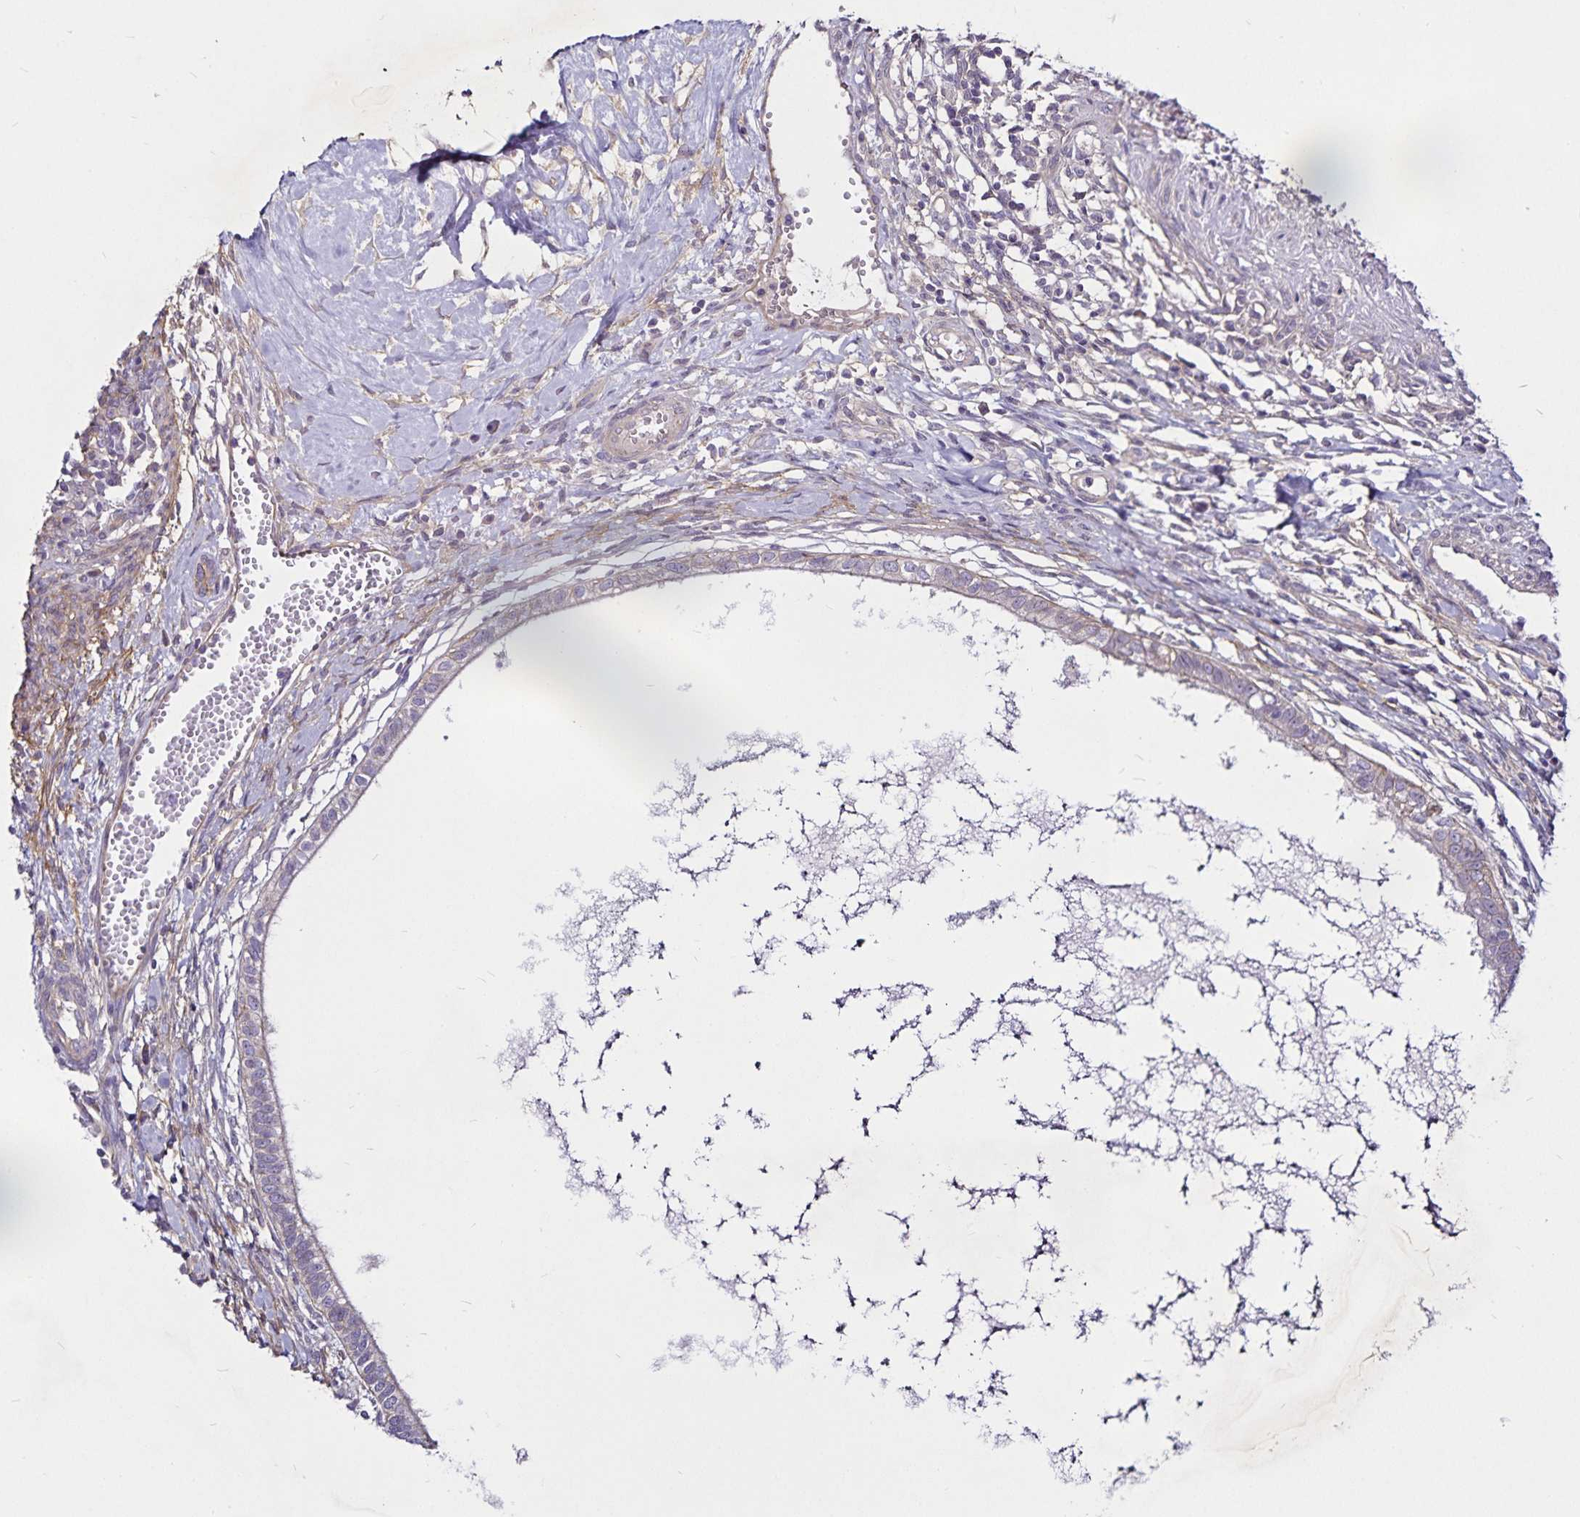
{"staining": {"intensity": "negative", "quantity": "none", "location": "none"}, "tissue": "testis cancer", "cell_type": "Tumor cells", "image_type": "cancer", "snomed": [{"axis": "morphology", "description": "Carcinoma, Embryonal, NOS"}, {"axis": "topography", "description": "Testis"}], "caption": "Embryonal carcinoma (testis) was stained to show a protein in brown. There is no significant positivity in tumor cells. (Immunohistochemistry, brightfield microscopy, high magnification).", "gene": "GNG12", "patient": {"sex": "male", "age": 37}}